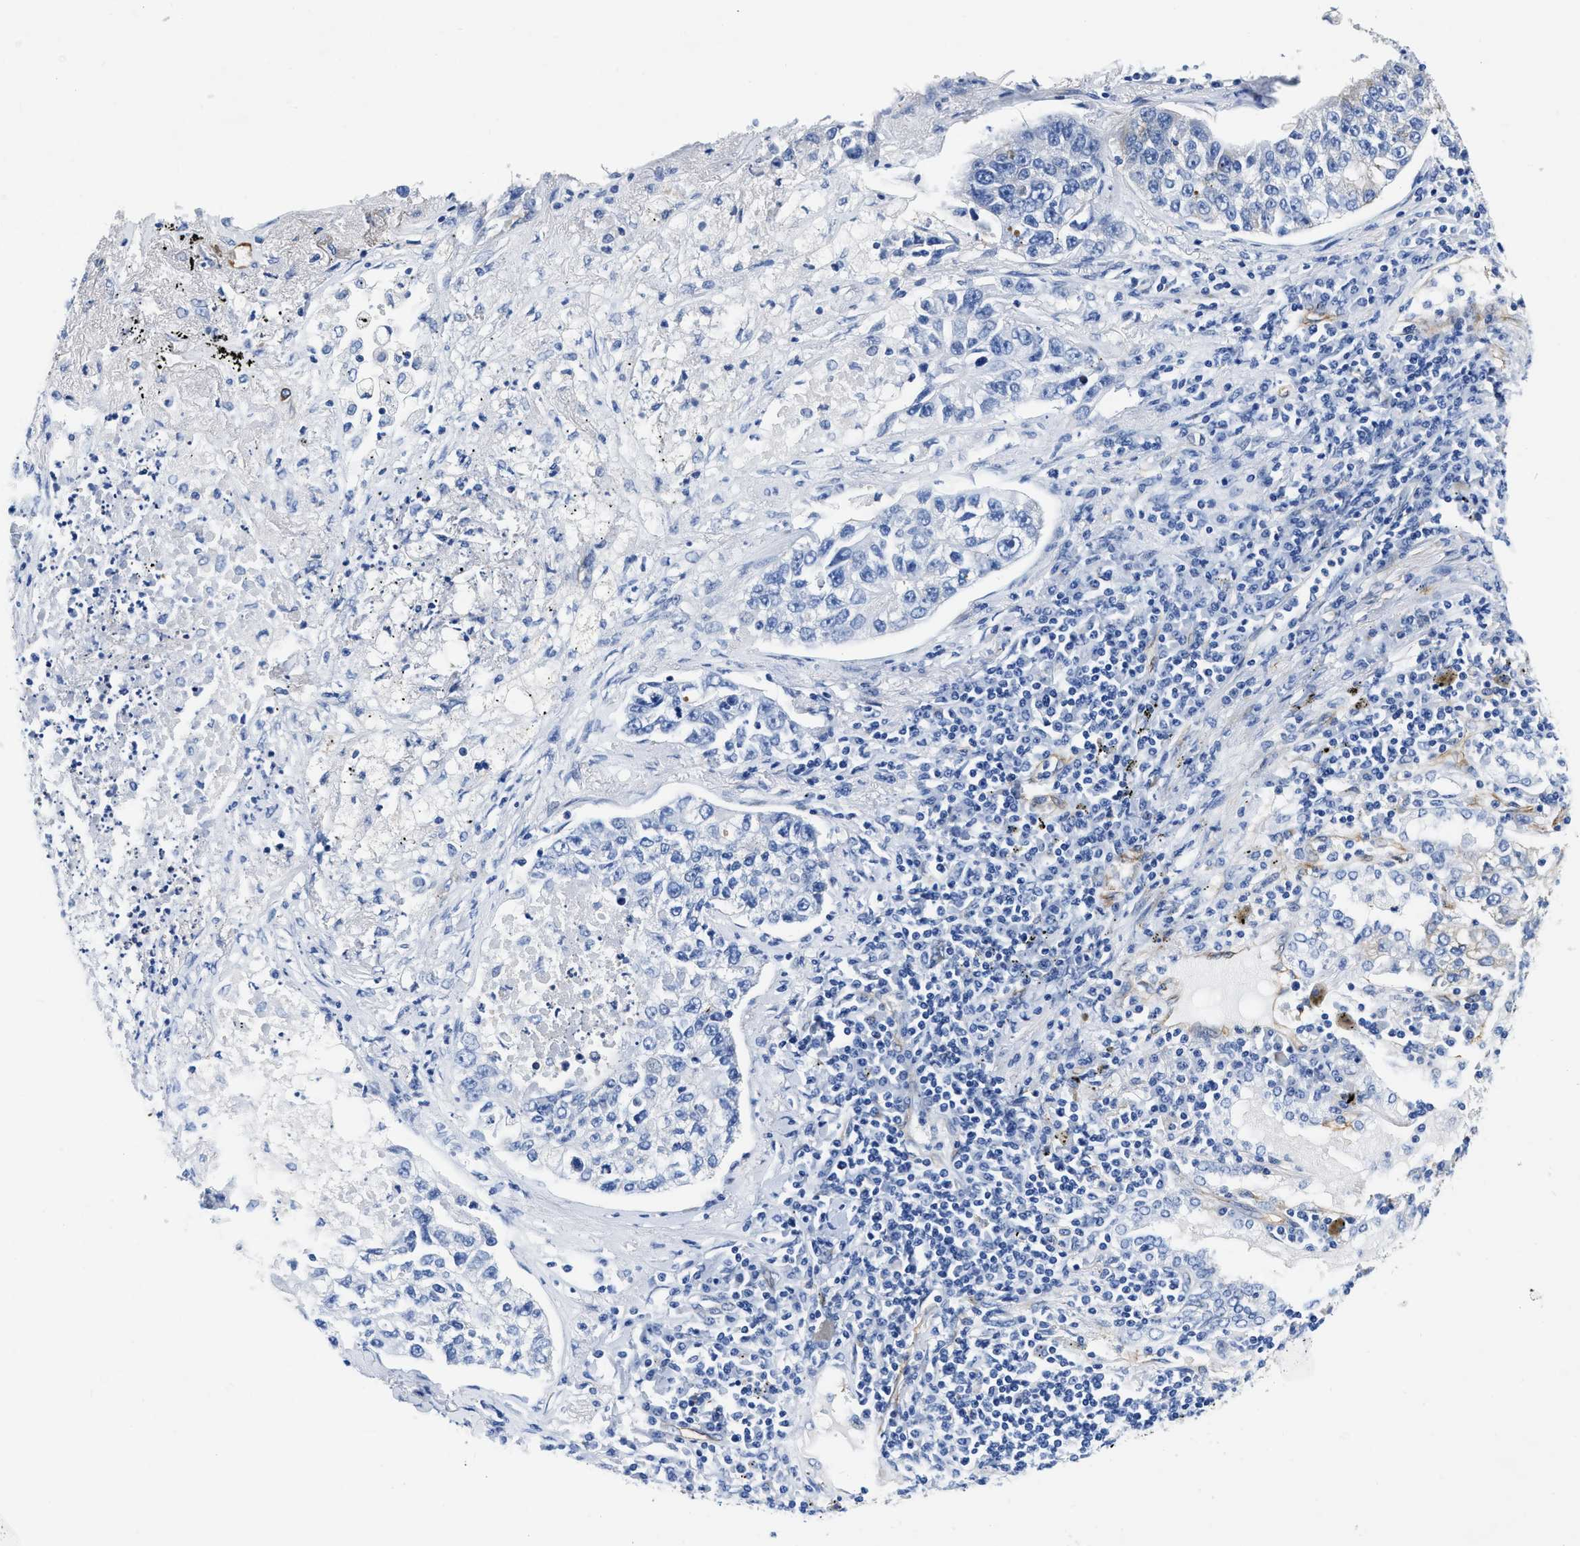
{"staining": {"intensity": "negative", "quantity": "none", "location": "none"}, "tissue": "lung cancer", "cell_type": "Tumor cells", "image_type": "cancer", "snomed": [{"axis": "morphology", "description": "Adenocarcinoma, NOS"}, {"axis": "topography", "description": "Lung"}], "caption": "Tumor cells are negative for protein expression in human adenocarcinoma (lung).", "gene": "TVP23B", "patient": {"sex": "male", "age": 49}}